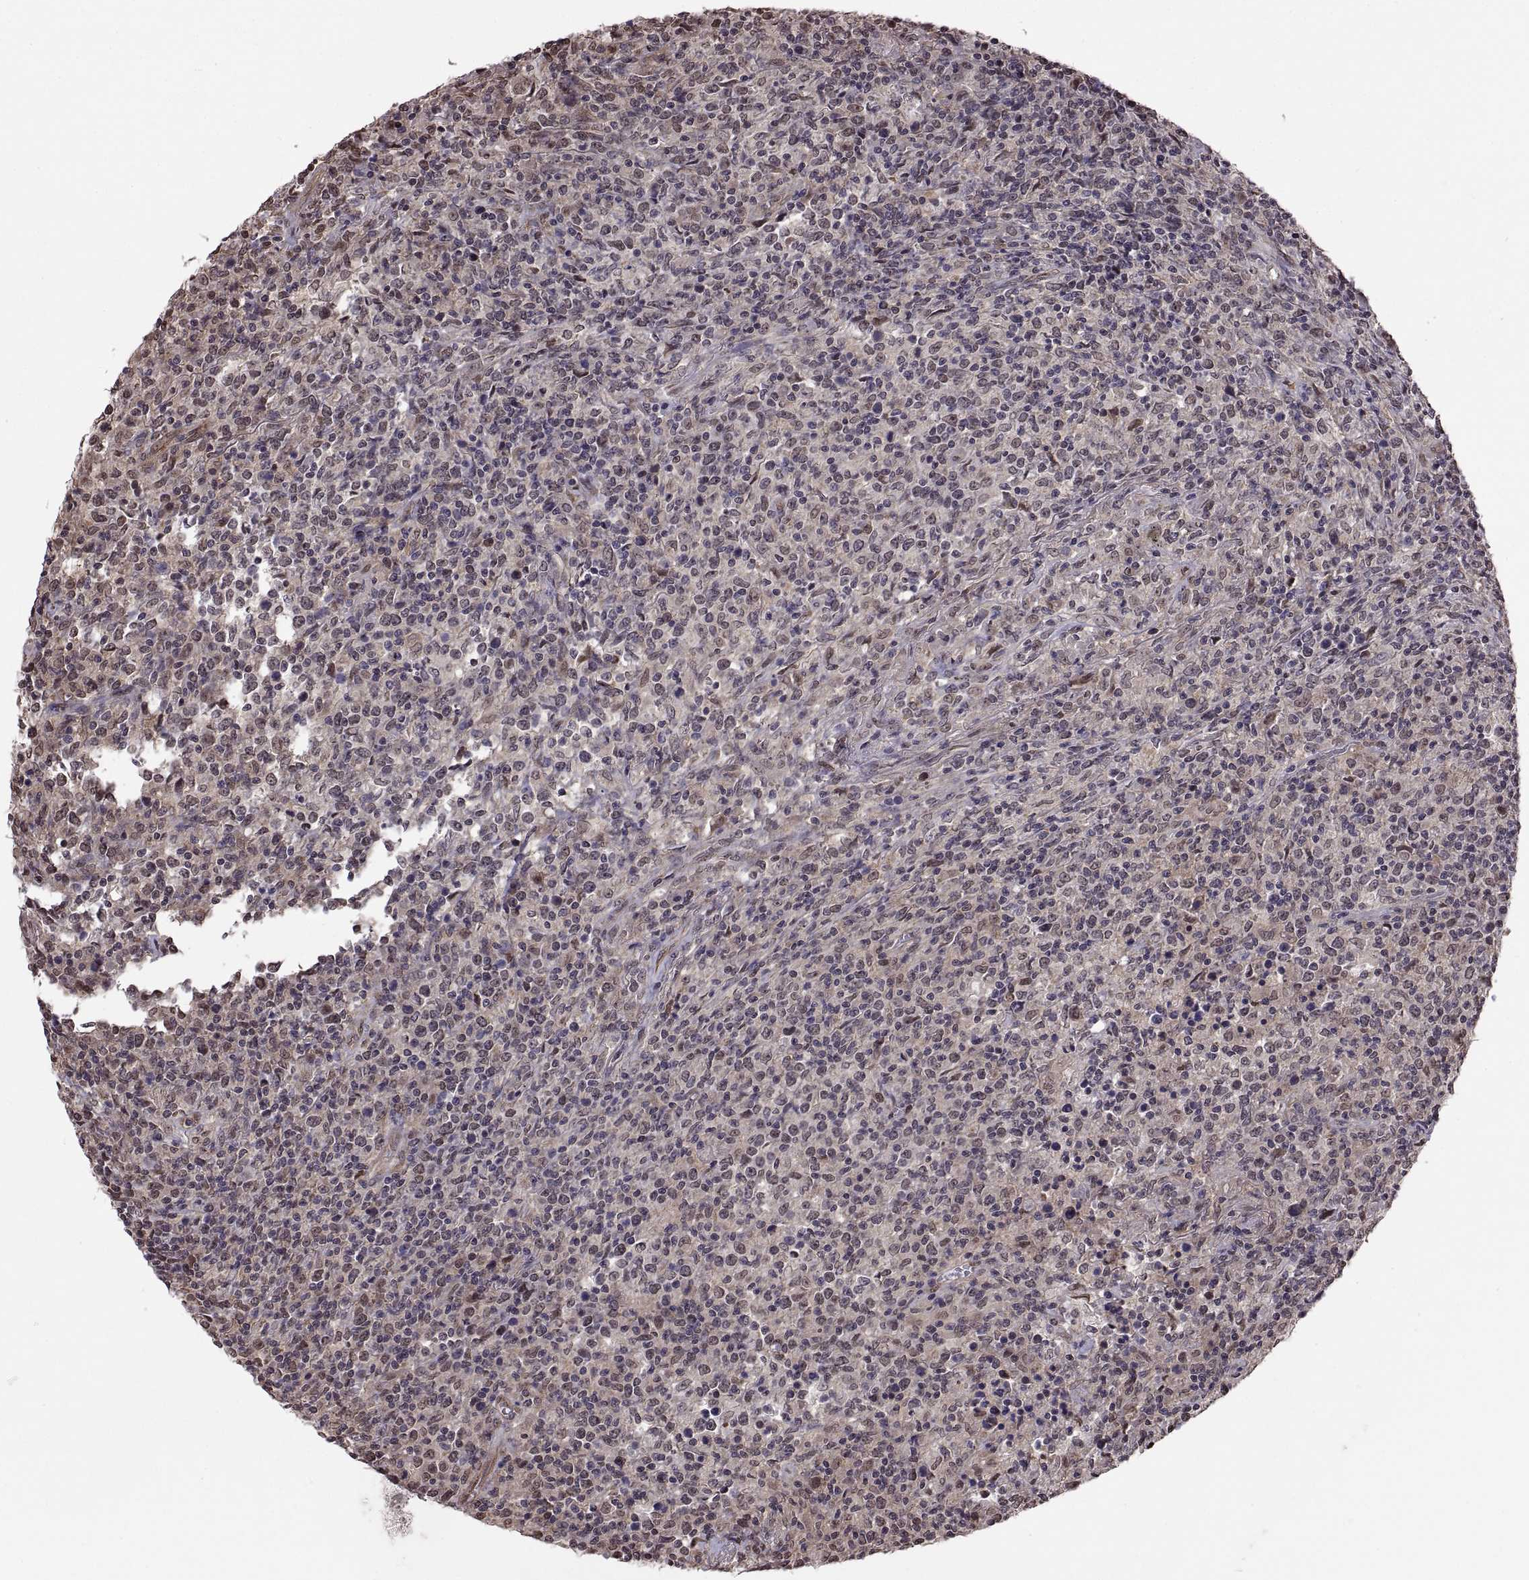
{"staining": {"intensity": "negative", "quantity": "none", "location": "none"}, "tissue": "lymphoma", "cell_type": "Tumor cells", "image_type": "cancer", "snomed": [{"axis": "morphology", "description": "Malignant lymphoma, non-Hodgkin's type, High grade"}, {"axis": "topography", "description": "Lung"}], "caption": "Image shows no significant protein expression in tumor cells of lymphoma.", "gene": "ARRB1", "patient": {"sex": "male", "age": 79}}